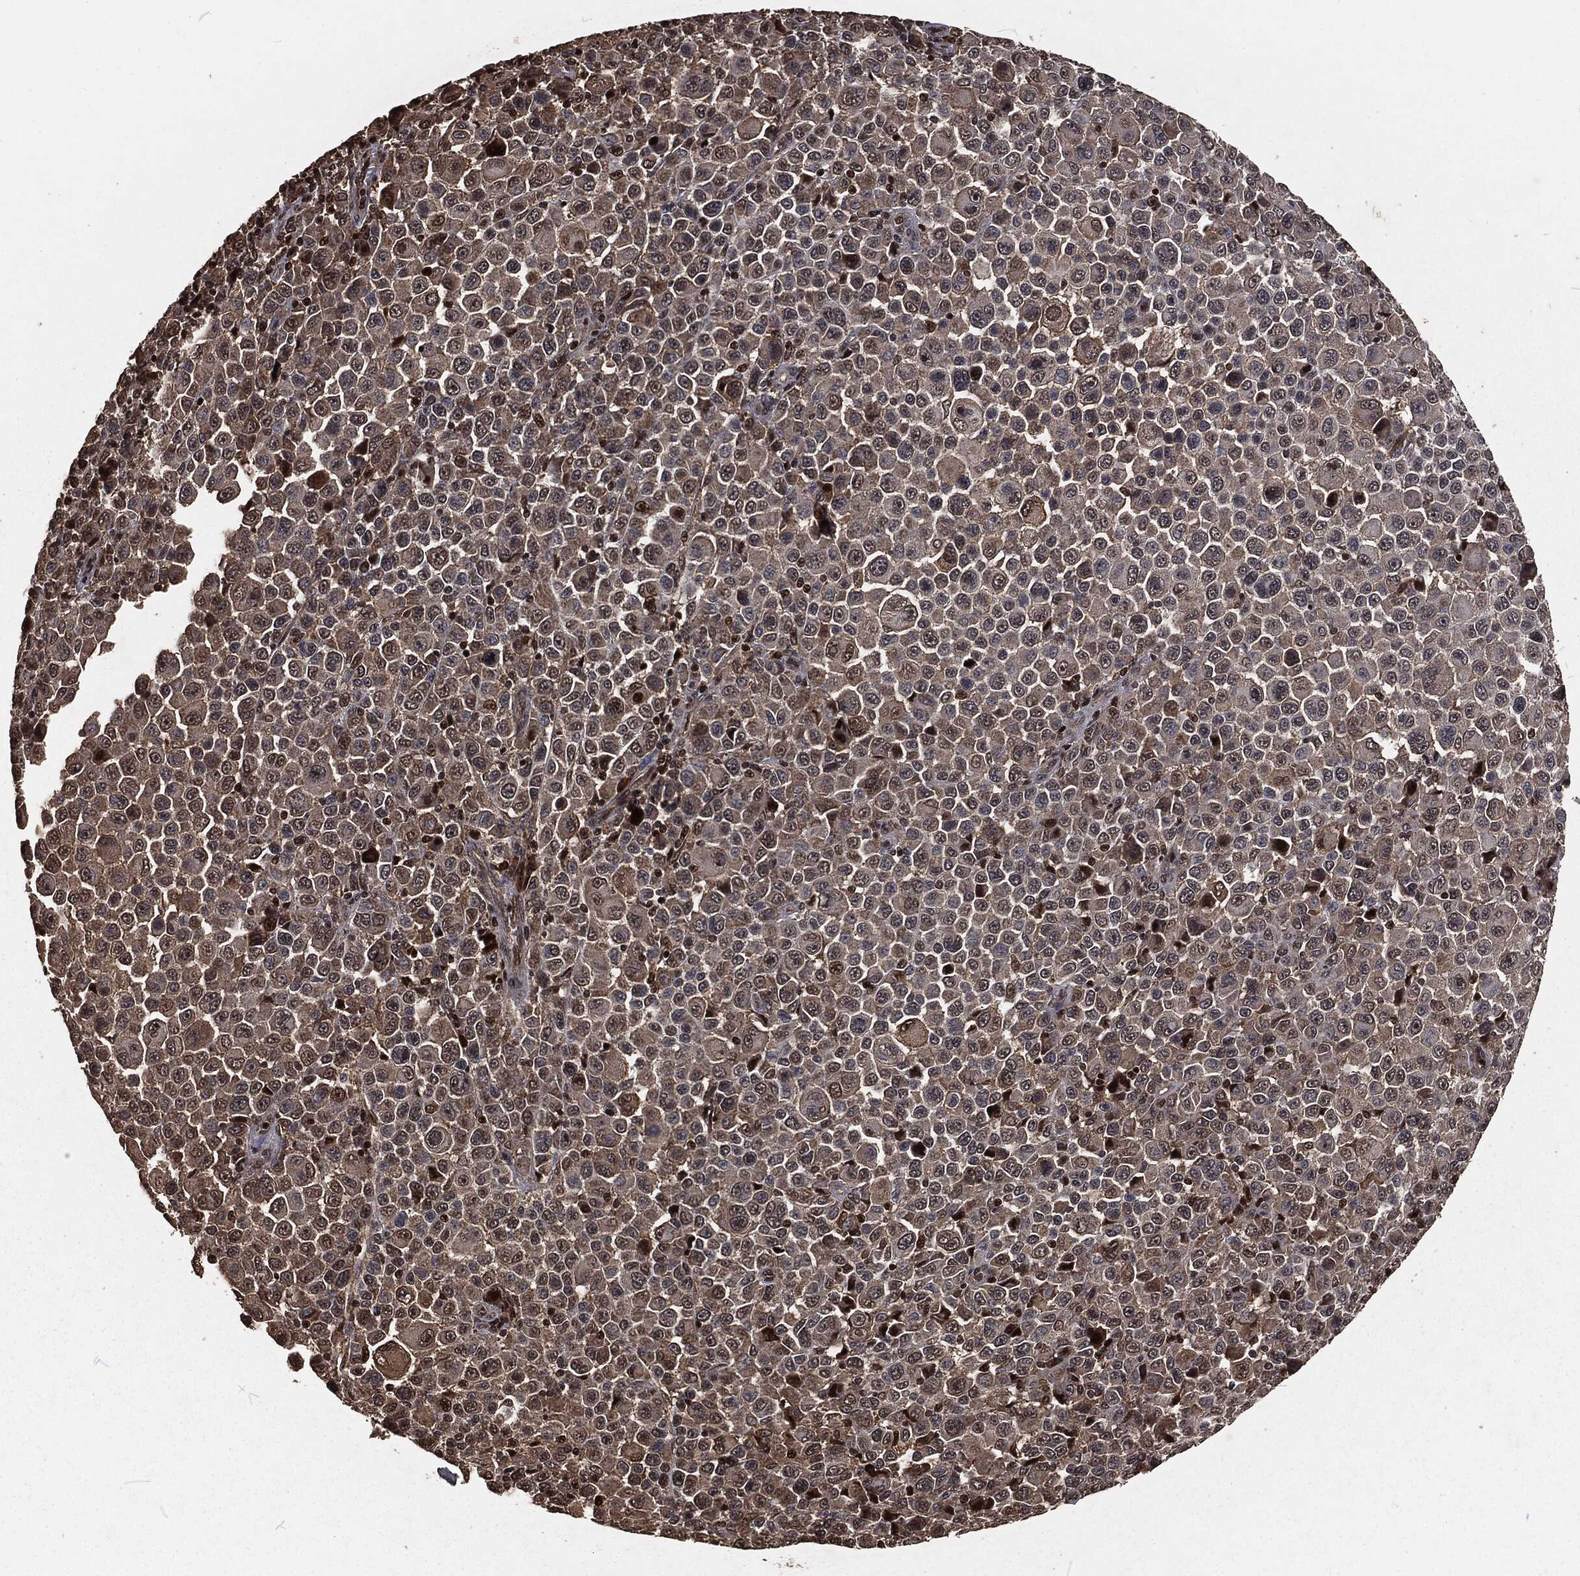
{"staining": {"intensity": "moderate", "quantity": "25%-75%", "location": "cytoplasmic/membranous"}, "tissue": "melanoma", "cell_type": "Tumor cells", "image_type": "cancer", "snomed": [{"axis": "morphology", "description": "Malignant melanoma, NOS"}, {"axis": "topography", "description": "Skin"}], "caption": "High-magnification brightfield microscopy of malignant melanoma stained with DAB (brown) and counterstained with hematoxylin (blue). tumor cells exhibit moderate cytoplasmic/membranous staining is seen in approximately25%-75% of cells.", "gene": "SNAI1", "patient": {"sex": "female", "age": 57}}